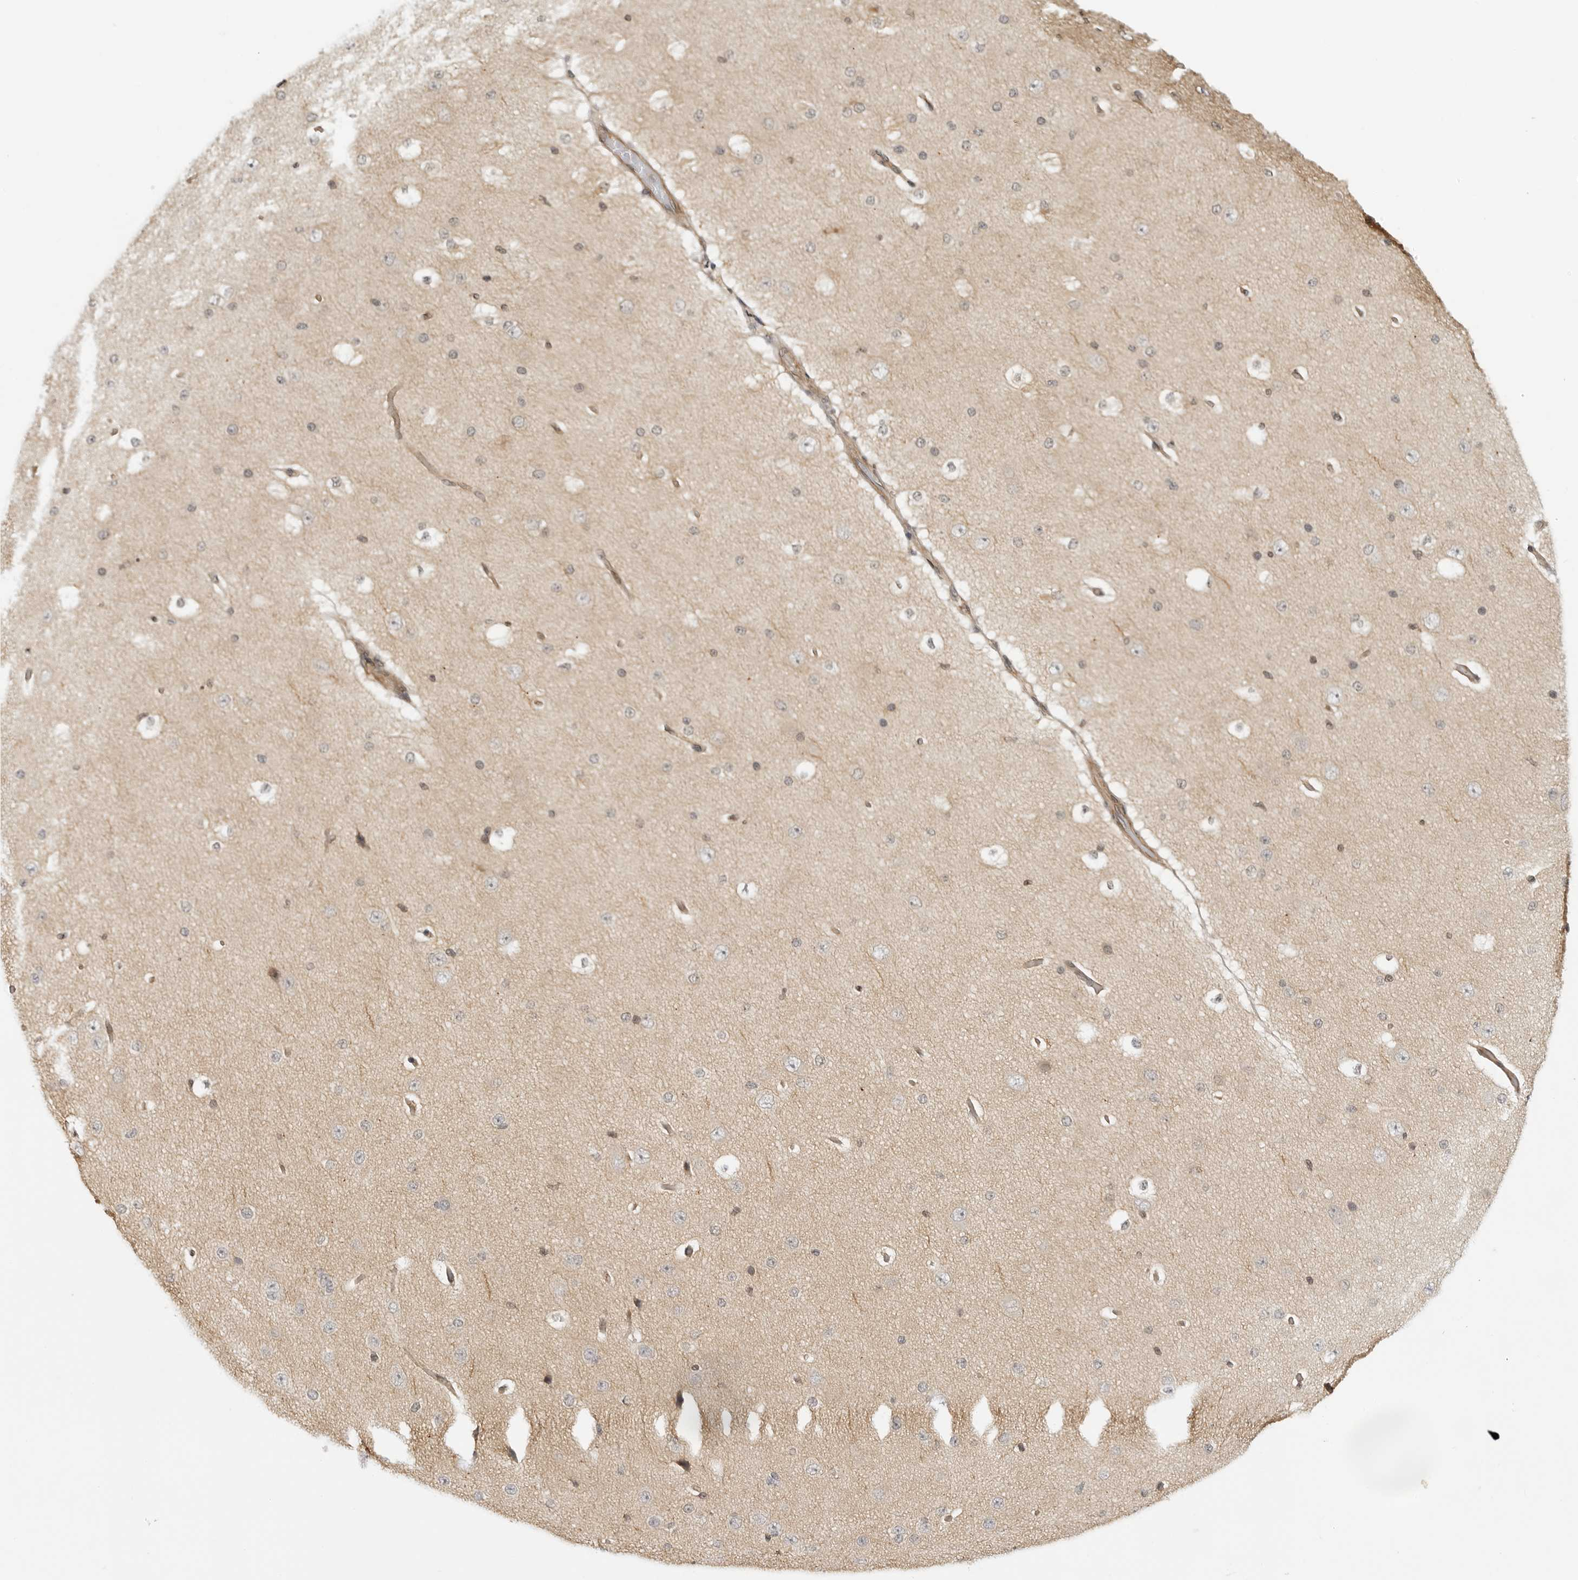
{"staining": {"intensity": "moderate", "quantity": "25%-75%", "location": "cytoplasmic/membranous"}, "tissue": "cerebral cortex", "cell_type": "Endothelial cells", "image_type": "normal", "snomed": [{"axis": "morphology", "description": "Normal tissue, NOS"}, {"axis": "morphology", "description": "Developmental malformation"}, {"axis": "topography", "description": "Cerebral cortex"}], "caption": "Immunohistochemical staining of normal cerebral cortex exhibits medium levels of moderate cytoplasmic/membranous positivity in about 25%-75% of endothelial cells.", "gene": "MAP2K5", "patient": {"sex": "female", "age": 30}}